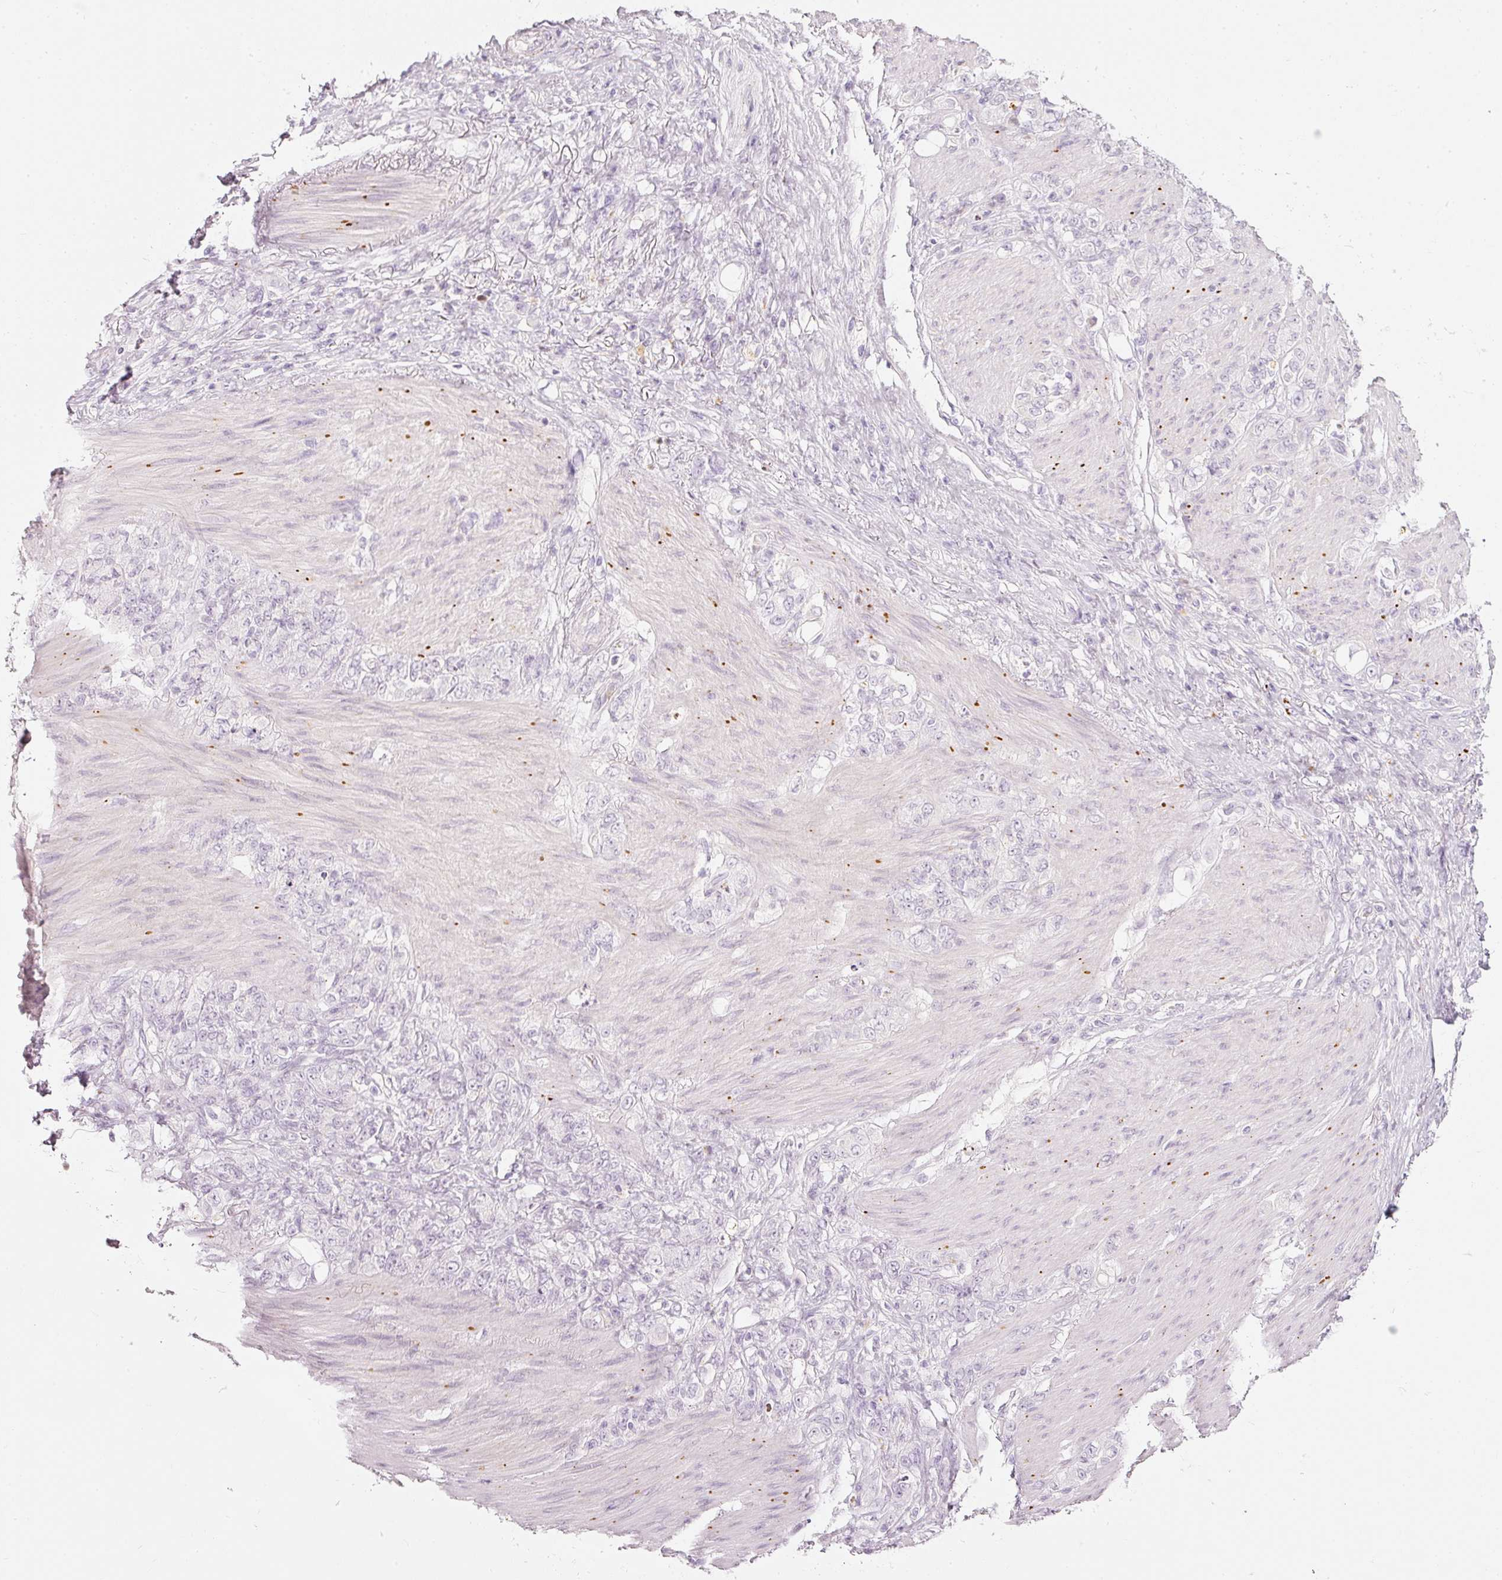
{"staining": {"intensity": "negative", "quantity": "none", "location": "none"}, "tissue": "stomach cancer", "cell_type": "Tumor cells", "image_type": "cancer", "snomed": [{"axis": "morphology", "description": "Normal tissue, NOS"}, {"axis": "morphology", "description": "Adenocarcinoma, NOS"}, {"axis": "topography", "description": "Stomach"}], "caption": "Immunohistochemistry image of human stomach adenocarcinoma stained for a protein (brown), which reveals no staining in tumor cells.", "gene": "LECT2", "patient": {"sex": "female", "age": 79}}